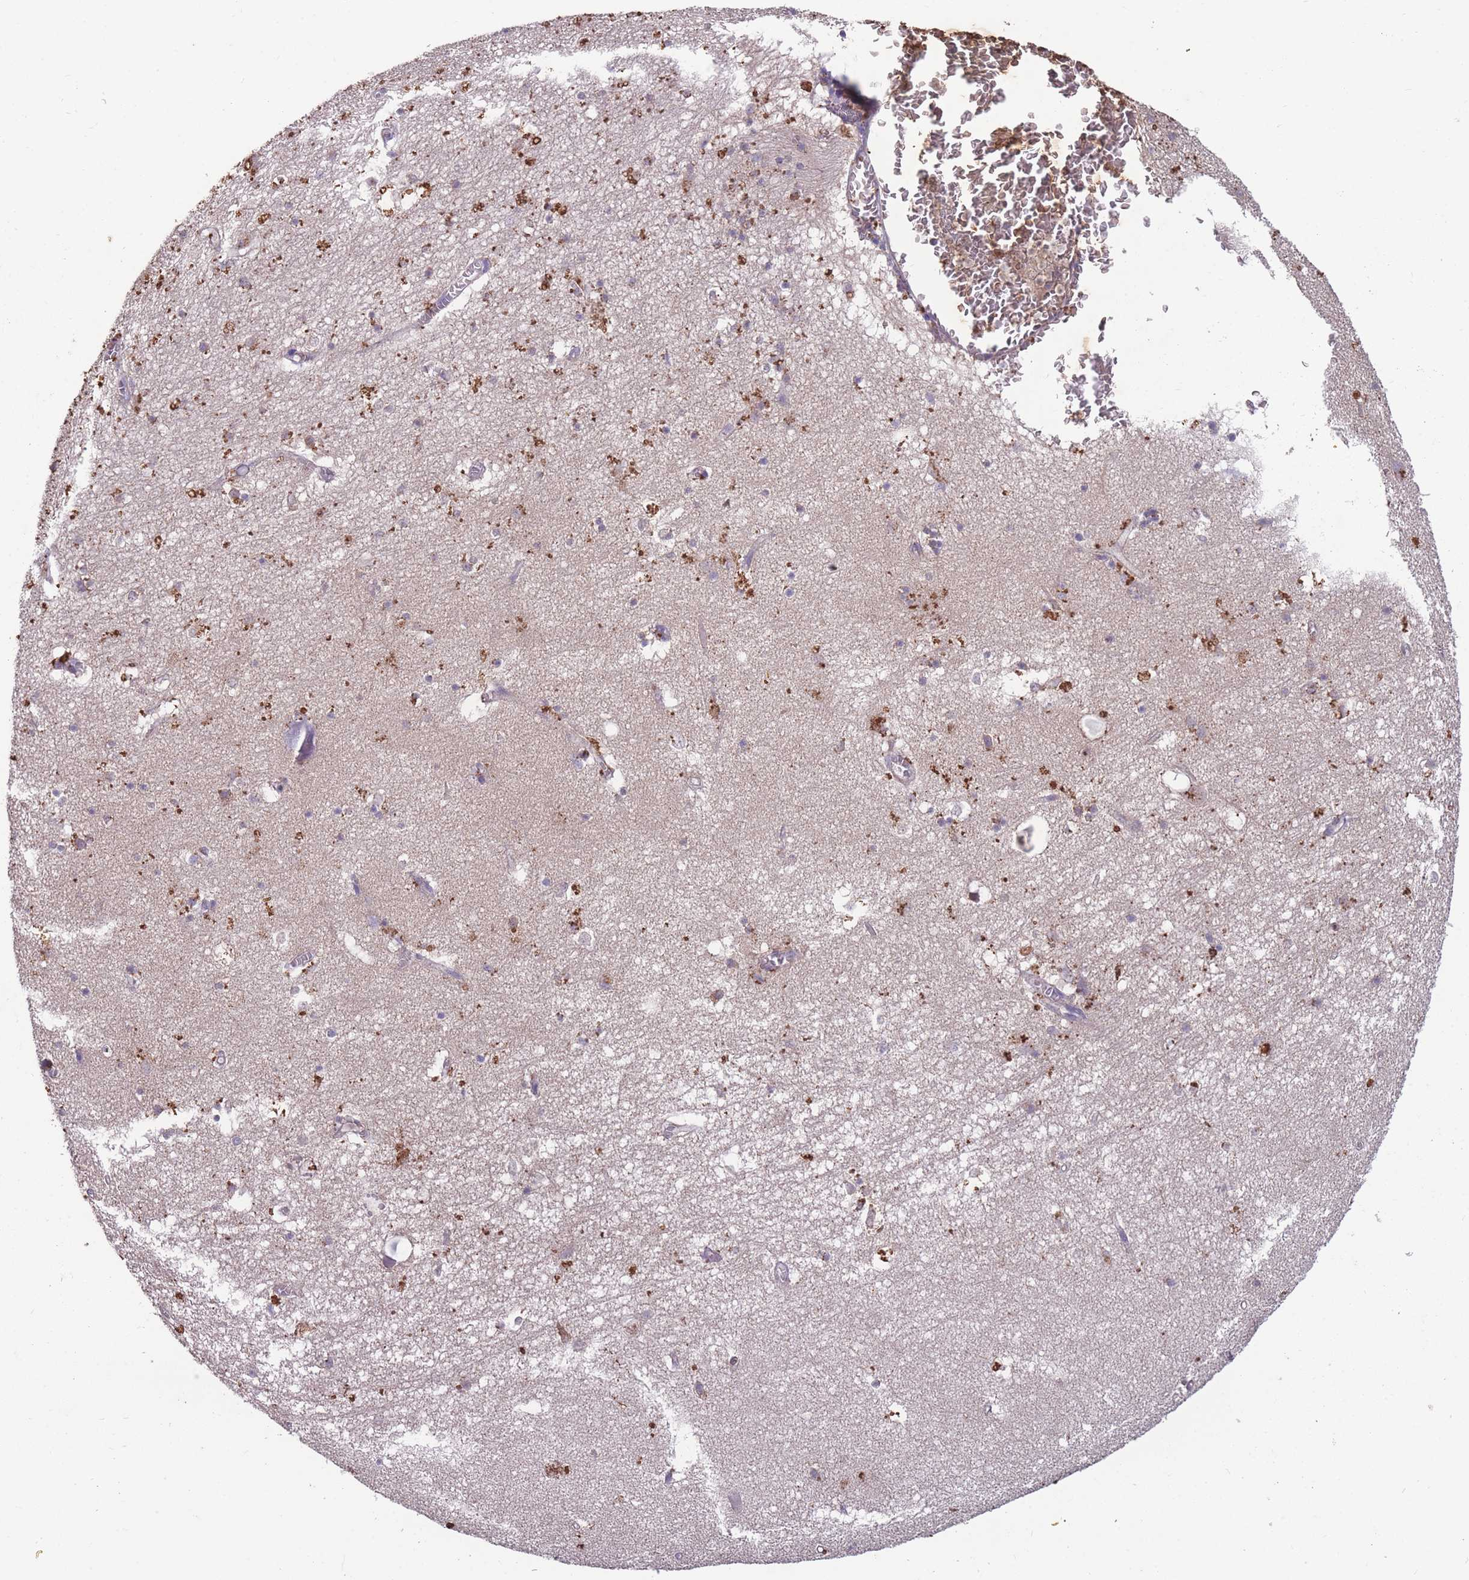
{"staining": {"intensity": "strong", "quantity": "<25%", "location": "cytoplasmic/membranous"}, "tissue": "hippocampus", "cell_type": "Glial cells", "image_type": "normal", "snomed": [{"axis": "morphology", "description": "Normal tissue, NOS"}, {"axis": "topography", "description": "Hippocampus"}], "caption": "A photomicrograph showing strong cytoplasmic/membranous staining in approximately <25% of glial cells in benign hippocampus, as visualized by brown immunohistochemical staining.", "gene": "STIM2", "patient": {"sex": "female", "age": 64}}